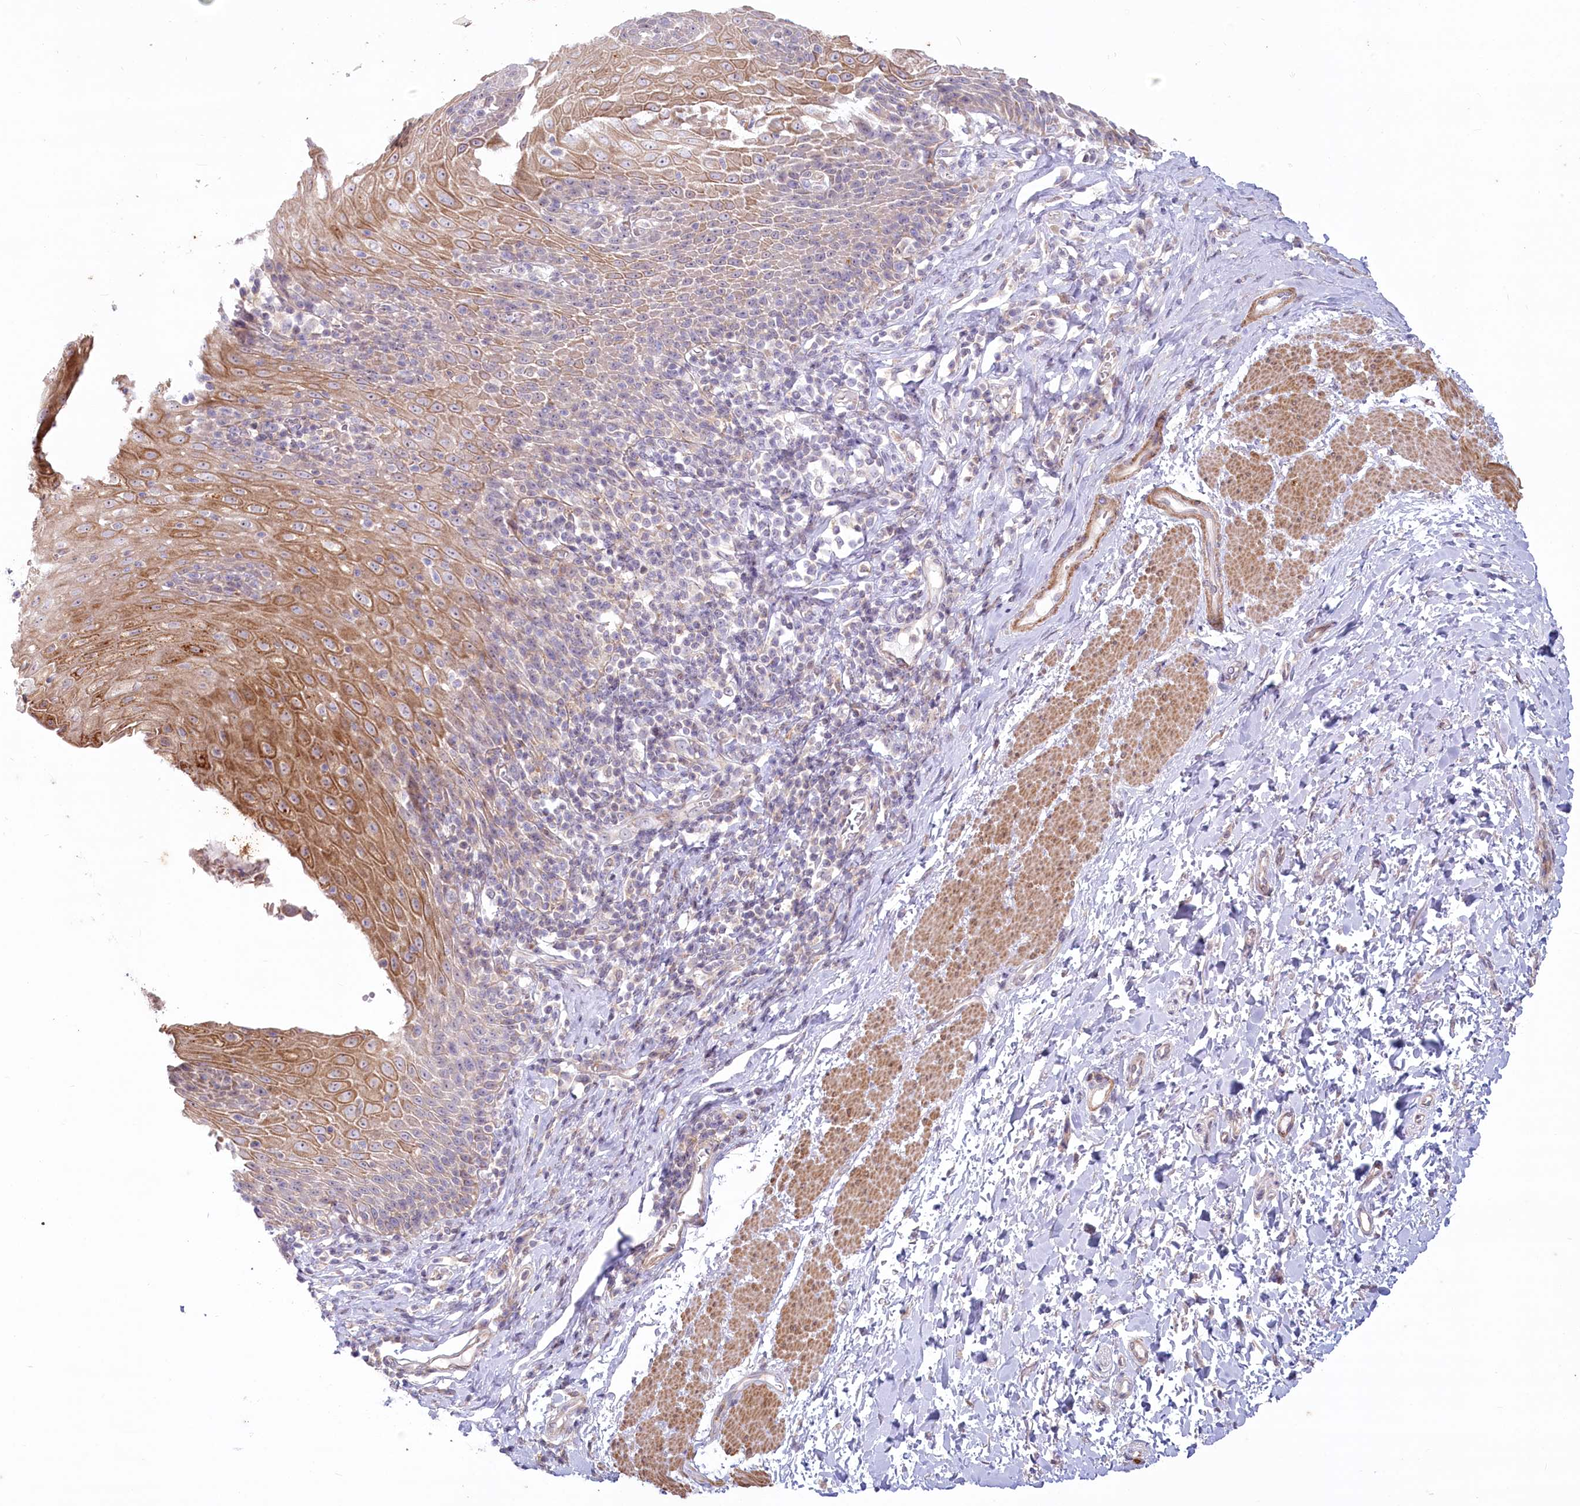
{"staining": {"intensity": "moderate", "quantity": "25%-75%", "location": "cytoplasmic/membranous"}, "tissue": "esophagus", "cell_type": "Squamous epithelial cells", "image_type": "normal", "snomed": [{"axis": "morphology", "description": "Normal tissue, NOS"}, {"axis": "topography", "description": "Esophagus"}], "caption": "Immunohistochemistry (IHC) histopathology image of unremarkable human esophagus stained for a protein (brown), which displays medium levels of moderate cytoplasmic/membranous expression in about 25%-75% of squamous epithelial cells.", "gene": "MTG1", "patient": {"sex": "female", "age": 61}}